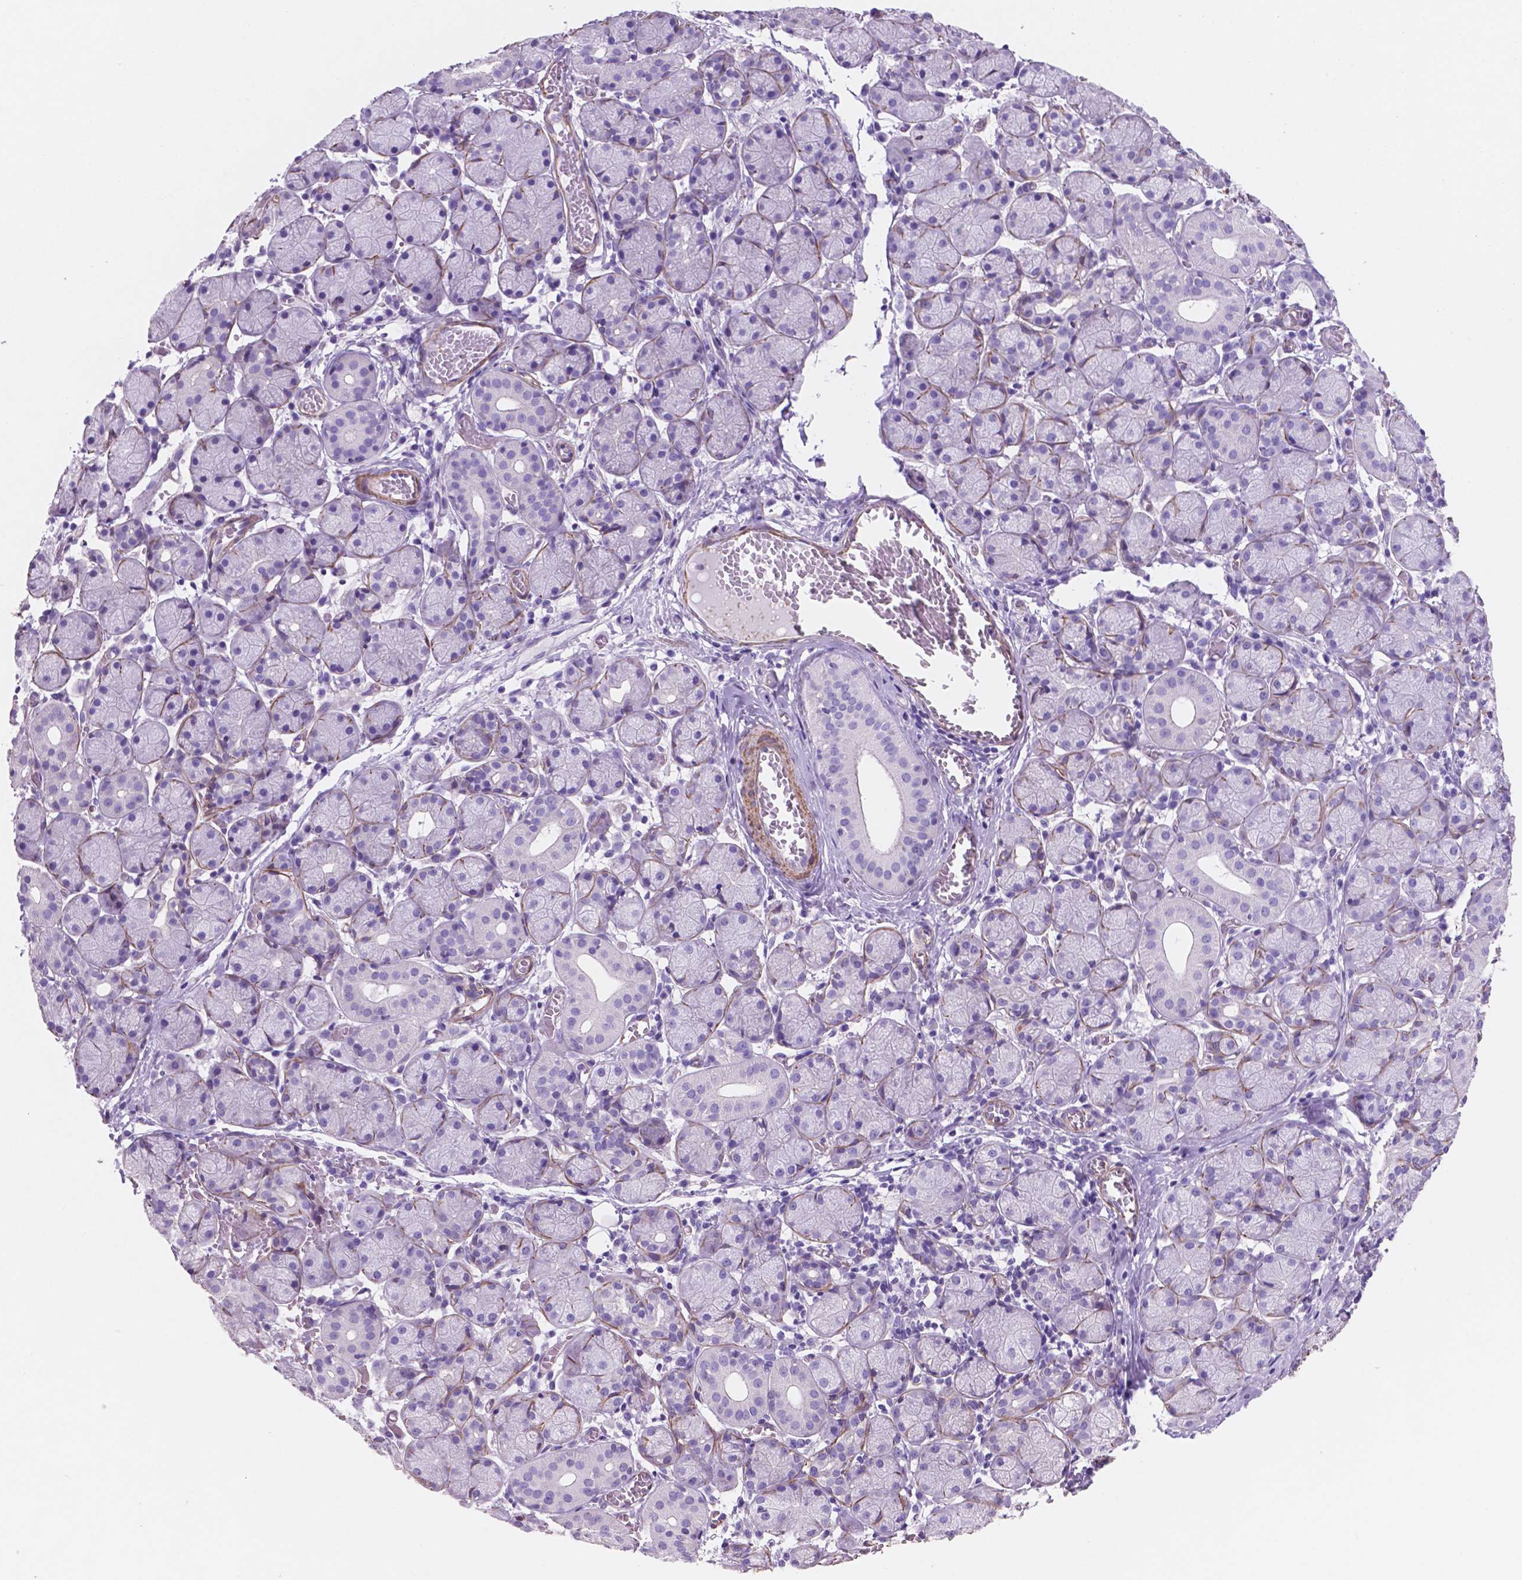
{"staining": {"intensity": "negative", "quantity": "none", "location": "none"}, "tissue": "salivary gland", "cell_type": "Glandular cells", "image_type": "normal", "snomed": [{"axis": "morphology", "description": "Normal tissue, NOS"}, {"axis": "topography", "description": "Salivary gland"}, {"axis": "topography", "description": "Peripheral nerve tissue"}], "caption": "Immunohistochemistry photomicrograph of normal salivary gland stained for a protein (brown), which demonstrates no expression in glandular cells.", "gene": "TOR2A", "patient": {"sex": "female", "age": 24}}